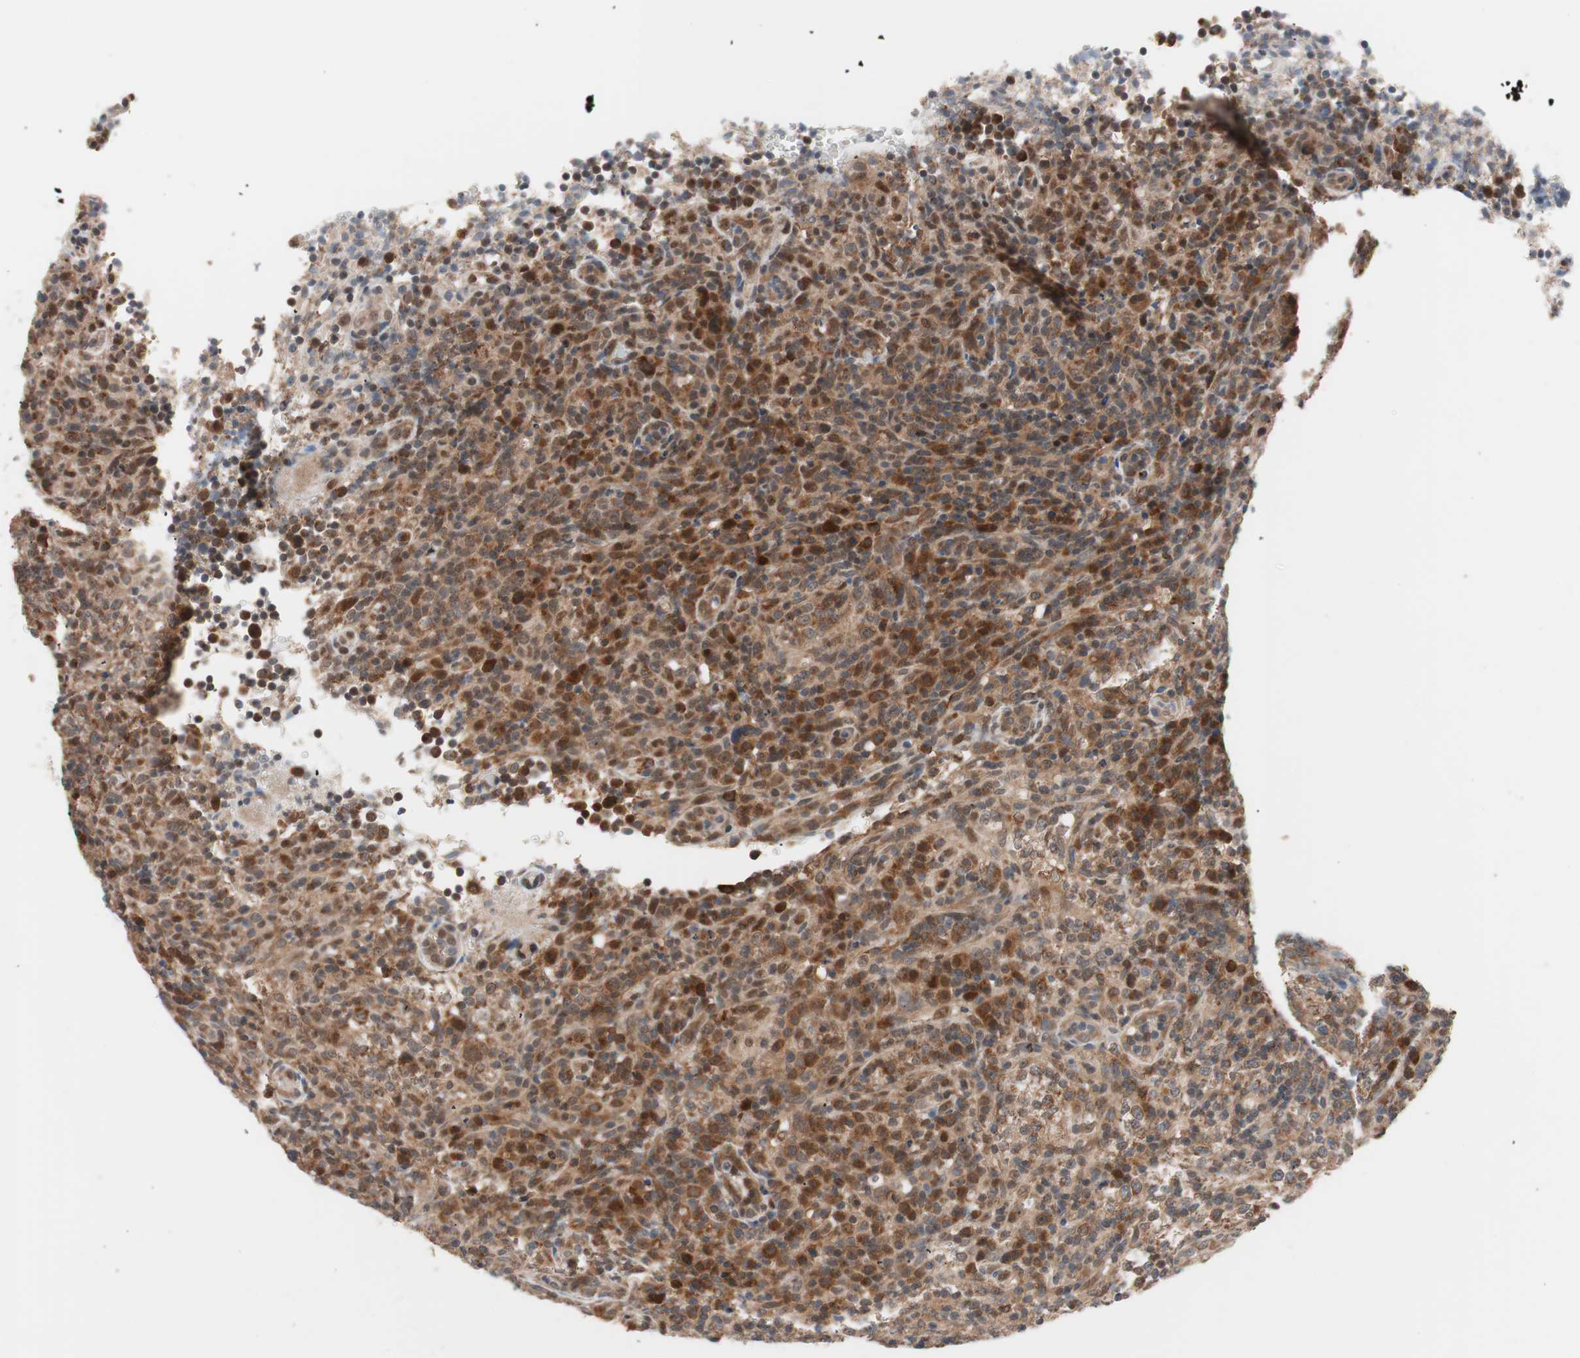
{"staining": {"intensity": "strong", "quantity": ">75%", "location": "cytoplasmic/membranous"}, "tissue": "lymphoma", "cell_type": "Tumor cells", "image_type": "cancer", "snomed": [{"axis": "morphology", "description": "Malignant lymphoma, non-Hodgkin's type, High grade"}, {"axis": "topography", "description": "Lymph node"}], "caption": "High-grade malignant lymphoma, non-Hodgkin's type stained with immunohistochemistry displays strong cytoplasmic/membranous expression in approximately >75% of tumor cells.", "gene": "HMBS", "patient": {"sex": "female", "age": 76}}